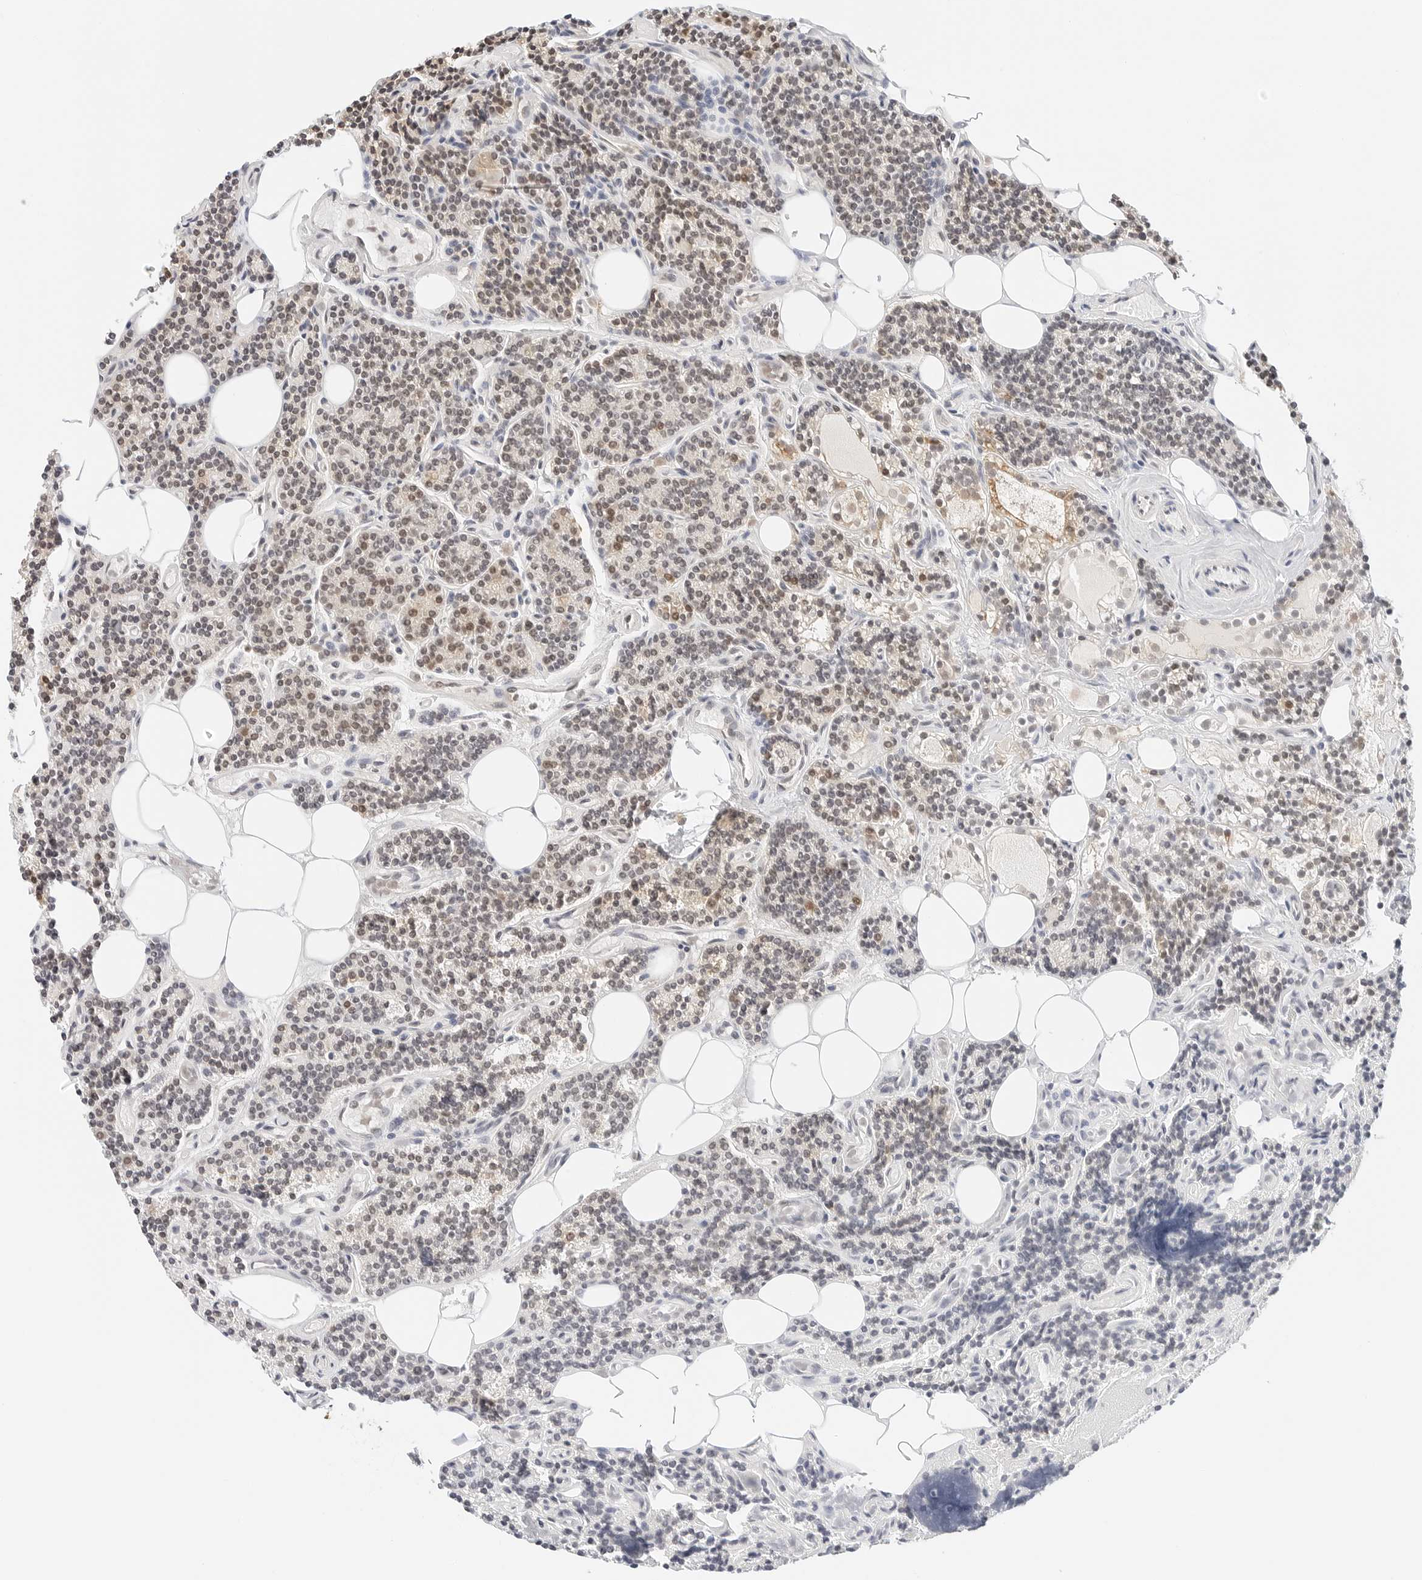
{"staining": {"intensity": "weak", "quantity": "25%-75%", "location": "cytoplasmic/membranous"}, "tissue": "parathyroid gland", "cell_type": "Glandular cells", "image_type": "normal", "snomed": [{"axis": "morphology", "description": "Normal tissue, NOS"}, {"axis": "topography", "description": "Parathyroid gland"}], "caption": "This micrograph reveals immunohistochemistry (IHC) staining of benign parathyroid gland, with low weak cytoplasmic/membranous positivity in approximately 25%-75% of glandular cells.", "gene": "ATL1", "patient": {"sex": "female", "age": 43}}